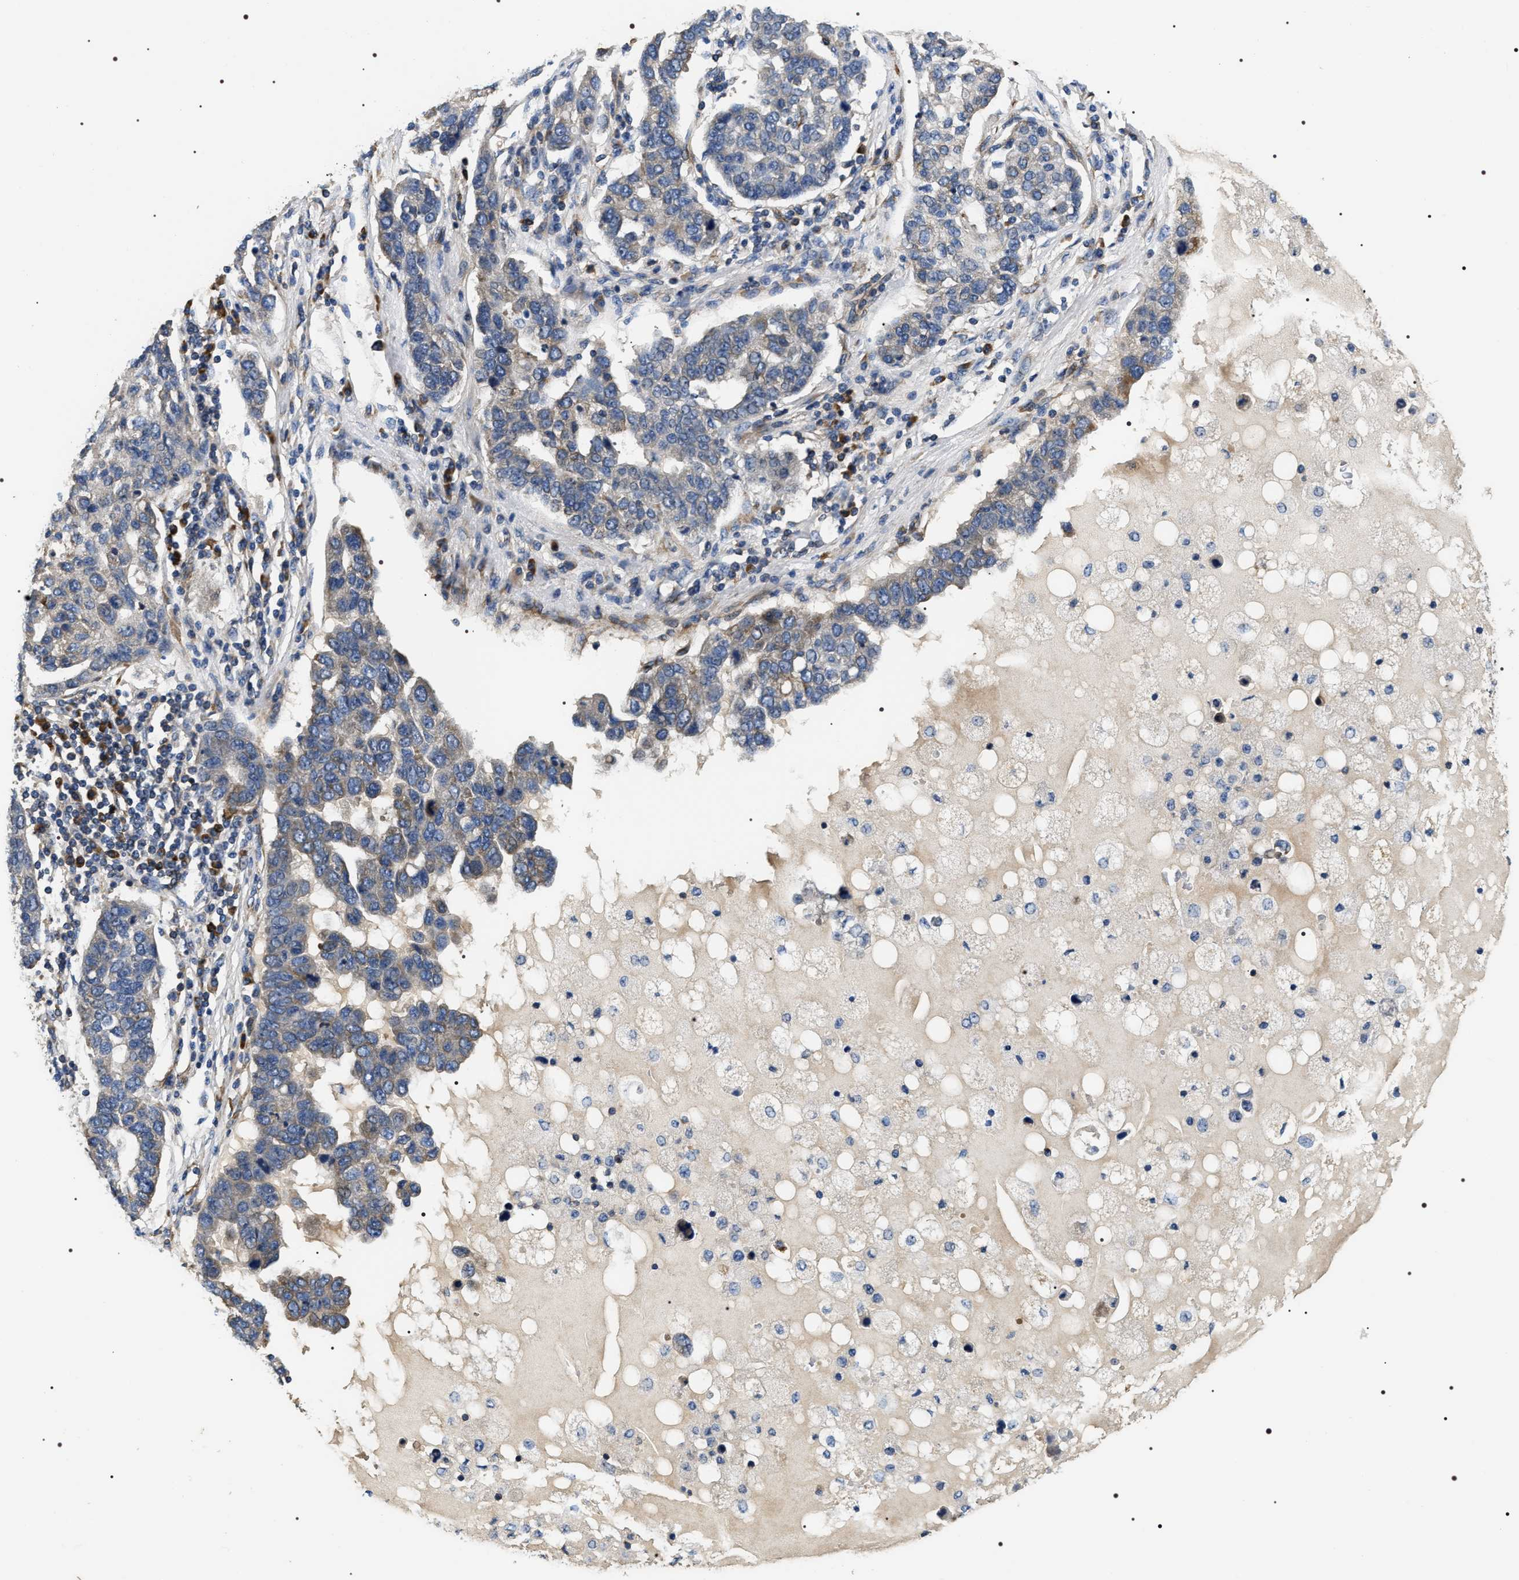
{"staining": {"intensity": "negative", "quantity": "none", "location": "none"}, "tissue": "pancreatic cancer", "cell_type": "Tumor cells", "image_type": "cancer", "snomed": [{"axis": "morphology", "description": "Adenocarcinoma, NOS"}, {"axis": "topography", "description": "Pancreas"}], "caption": "DAB immunohistochemical staining of human pancreatic cancer (adenocarcinoma) shows no significant positivity in tumor cells. (Brightfield microscopy of DAB immunohistochemistry (IHC) at high magnification).", "gene": "ZC3HAV1L", "patient": {"sex": "female", "age": 61}}